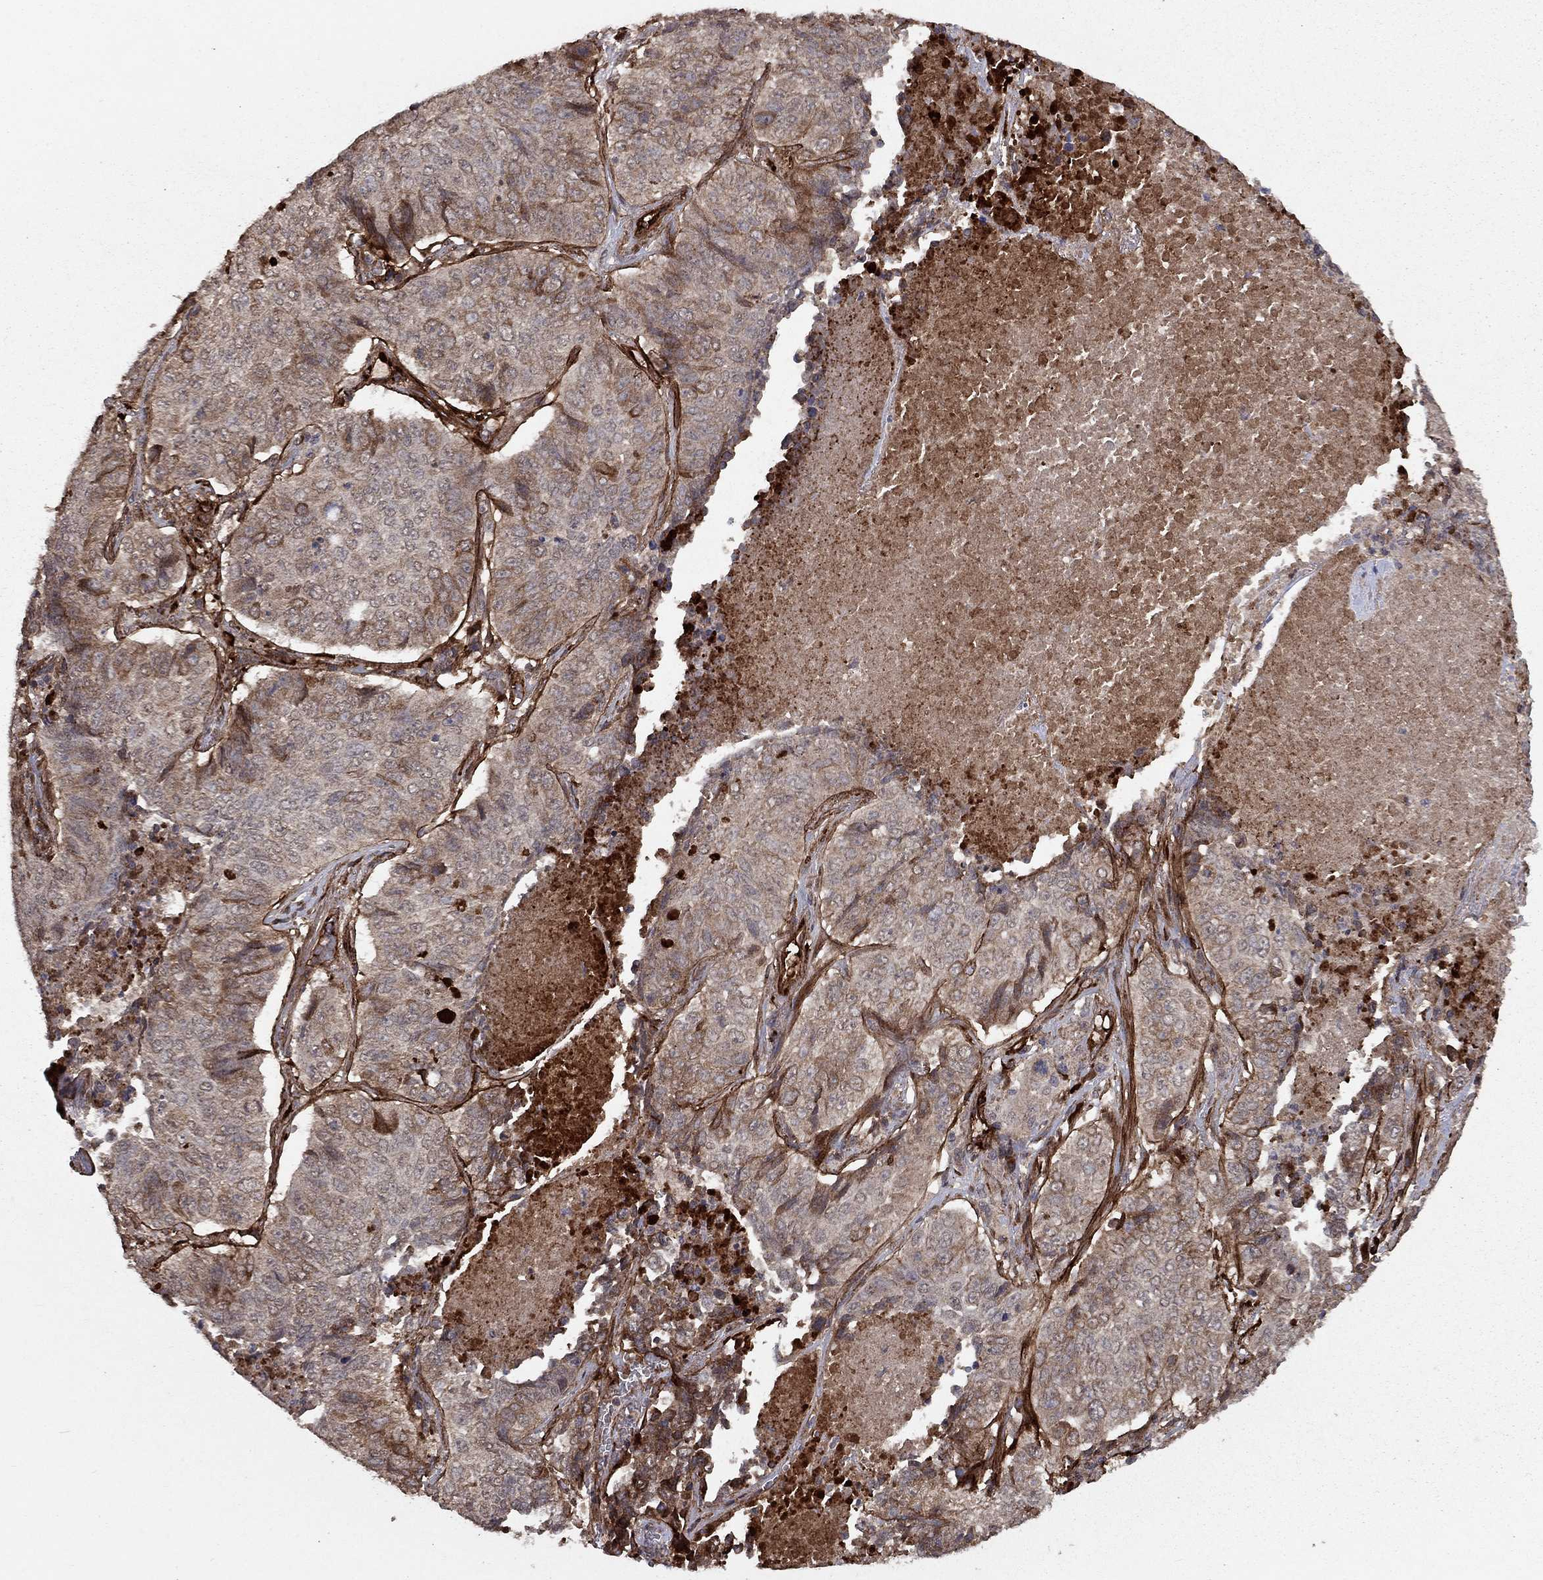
{"staining": {"intensity": "weak", "quantity": "<25%", "location": "cytoplasmic/membranous"}, "tissue": "lung cancer", "cell_type": "Tumor cells", "image_type": "cancer", "snomed": [{"axis": "morphology", "description": "Normal tissue, NOS"}, {"axis": "morphology", "description": "Squamous cell carcinoma, NOS"}, {"axis": "topography", "description": "Bronchus"}, {"axis": "topography", "description": "Lung"}], "caption": "This photomicrograph is of squamous cell carcinoma (lung) stained with immunohistochemistry (IHC) to label a protein in brown with the nuclei are counter-stained blue. There is no expression in tumor cells. (Brightfield microscopy of DAB (3,3'-diaminobenzidine) immunohistochemistry at high magnification).", "gene": "COL18A1", "patient": {"sex": "male", "age": 64}}